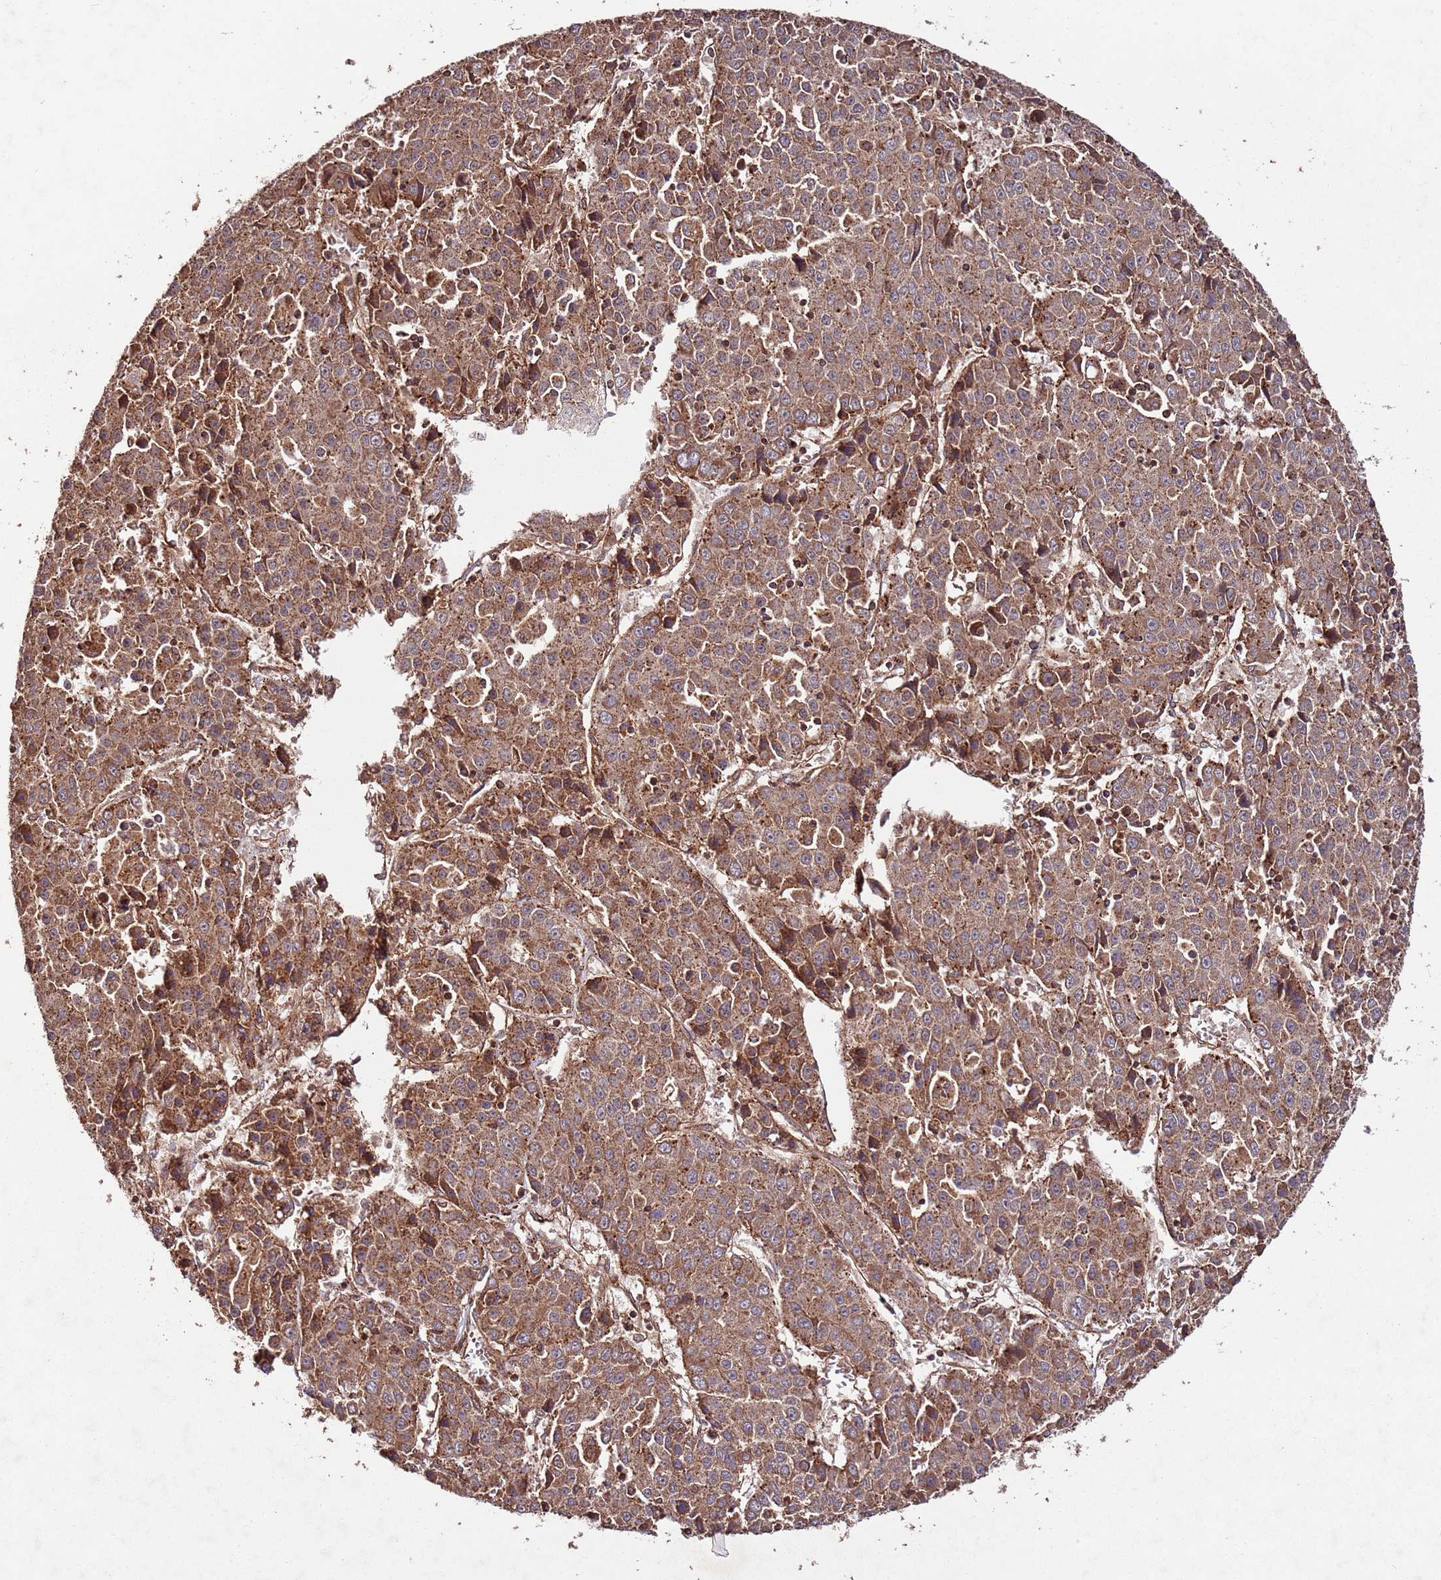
{"staining": {"intensity": "moderate", "quantity": ">75%", "location": "cytoplasmic/membranous"}, "tissue": "liver cancer", "cell_type": "Tumor cells", "image_type": "cancer", "snomed": [{"axis": "morphology", "description": "Carcinoma, Hepatocellular, NOS"}, {"axis": "topography", "description": "Liver"}], "caption": "Liver cancer (hepatocellular carcinoma) tissue shows moderate cytoplasmic/membranous expression in about >75% of tumor cells (Brightfield microscopy of DAB IHC at high magnification).", "gene": "FAM186A", "patient": {"sex": "female", "age": 53}}